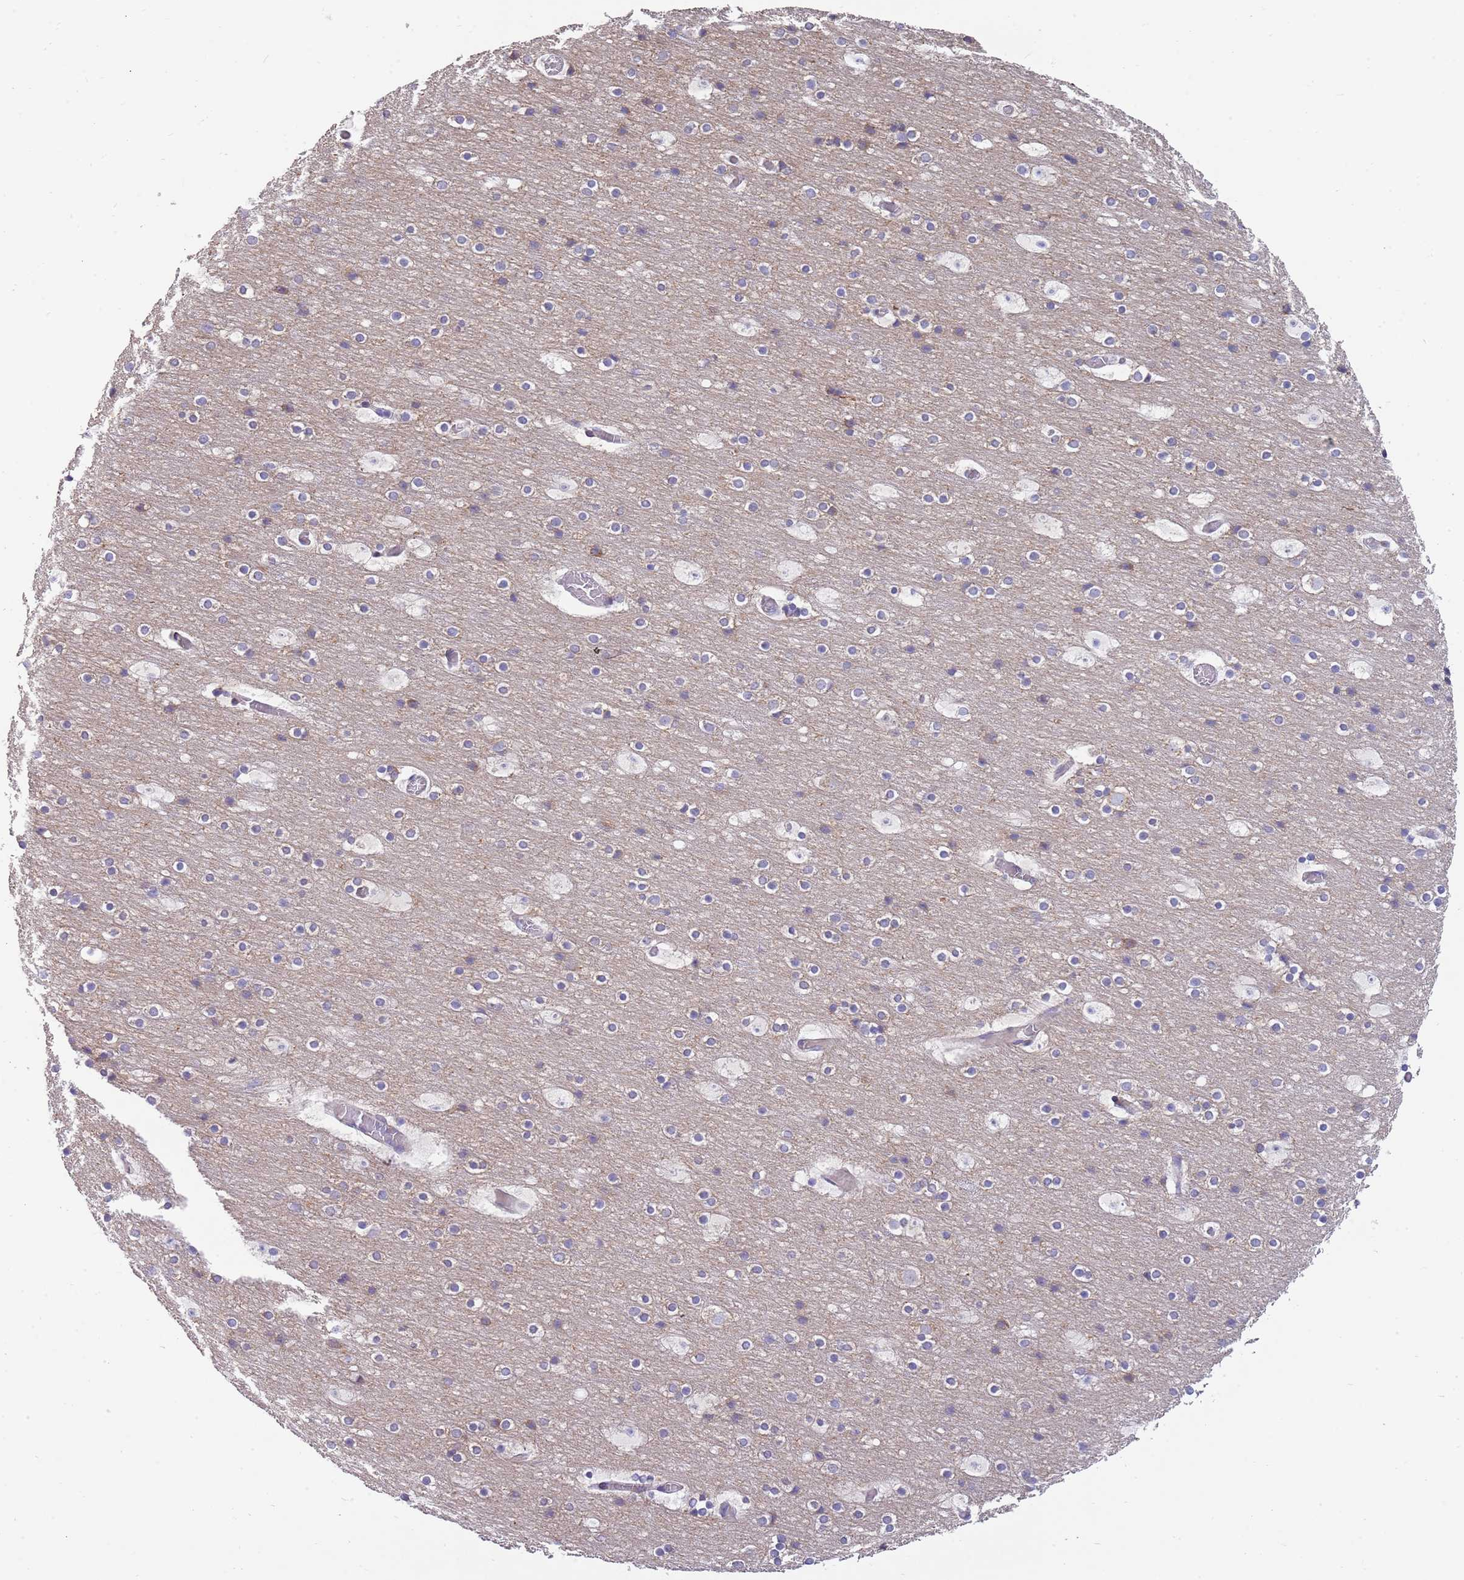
{"staining": {"intensity": "negative", "quantity": "none", "location": "none"}, "tissue": "cerebral cortex", "cell_type": "Endothelial cells", "image_type": "normal", "snomed": [{"axis": "morphology", "description": "Normal tissue, NOS"}, {"axis": "topography", "description": "Cerebral cortex"}], "caption": "This is a photomicrograph of immunohistochemistry staining of unremarkable cerebral cortex, which shows no expression in endothelial cells. (DAB (3,3'-diaminobenzidine) immunohistochemistry (IHC) visualized using brightfield microscopy, high magnification).", "gene": "DIPK1C", "patient": {"sex": "male", "age": 57}}